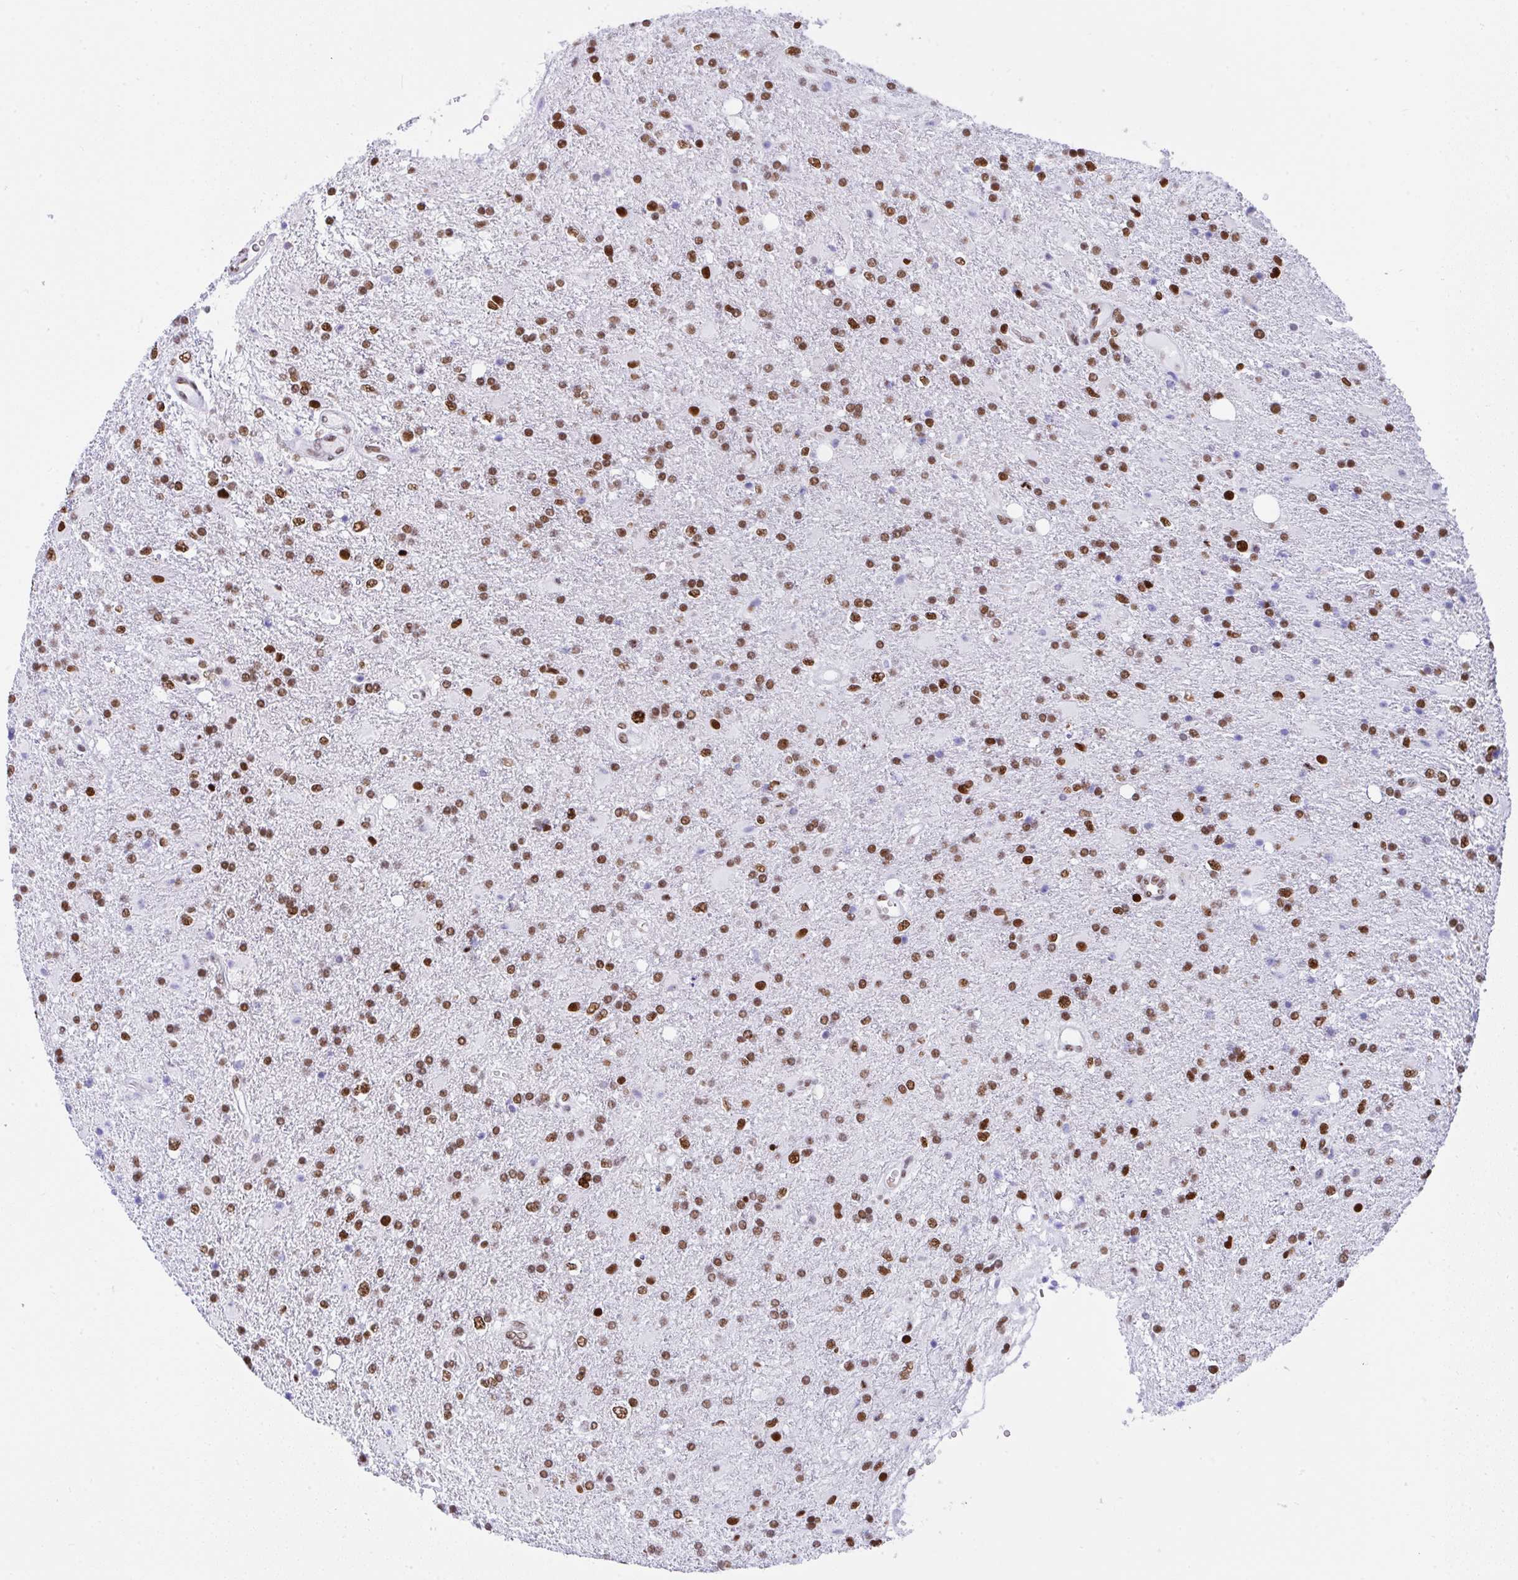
{"staining": {"intensity": "moderate", "quantity": ">75%", "location": "nuclear"}, "tissue": "glioma", "cell_type": "Tumor cells", "image_type": "cancer", "snomed": [{"axis": "morphology", "description": "Glioma, malignant, High grade"}, {"axis": "topography", "description": "Brain"}], "caption": "Malignant high-grade glioma was stained to show a protein in brown. There is medium levels of moderate nuclear positivity in about >75% of tumor cells.", "gene": "DDX52", "patient": {"sex": "male", "age": 56}}